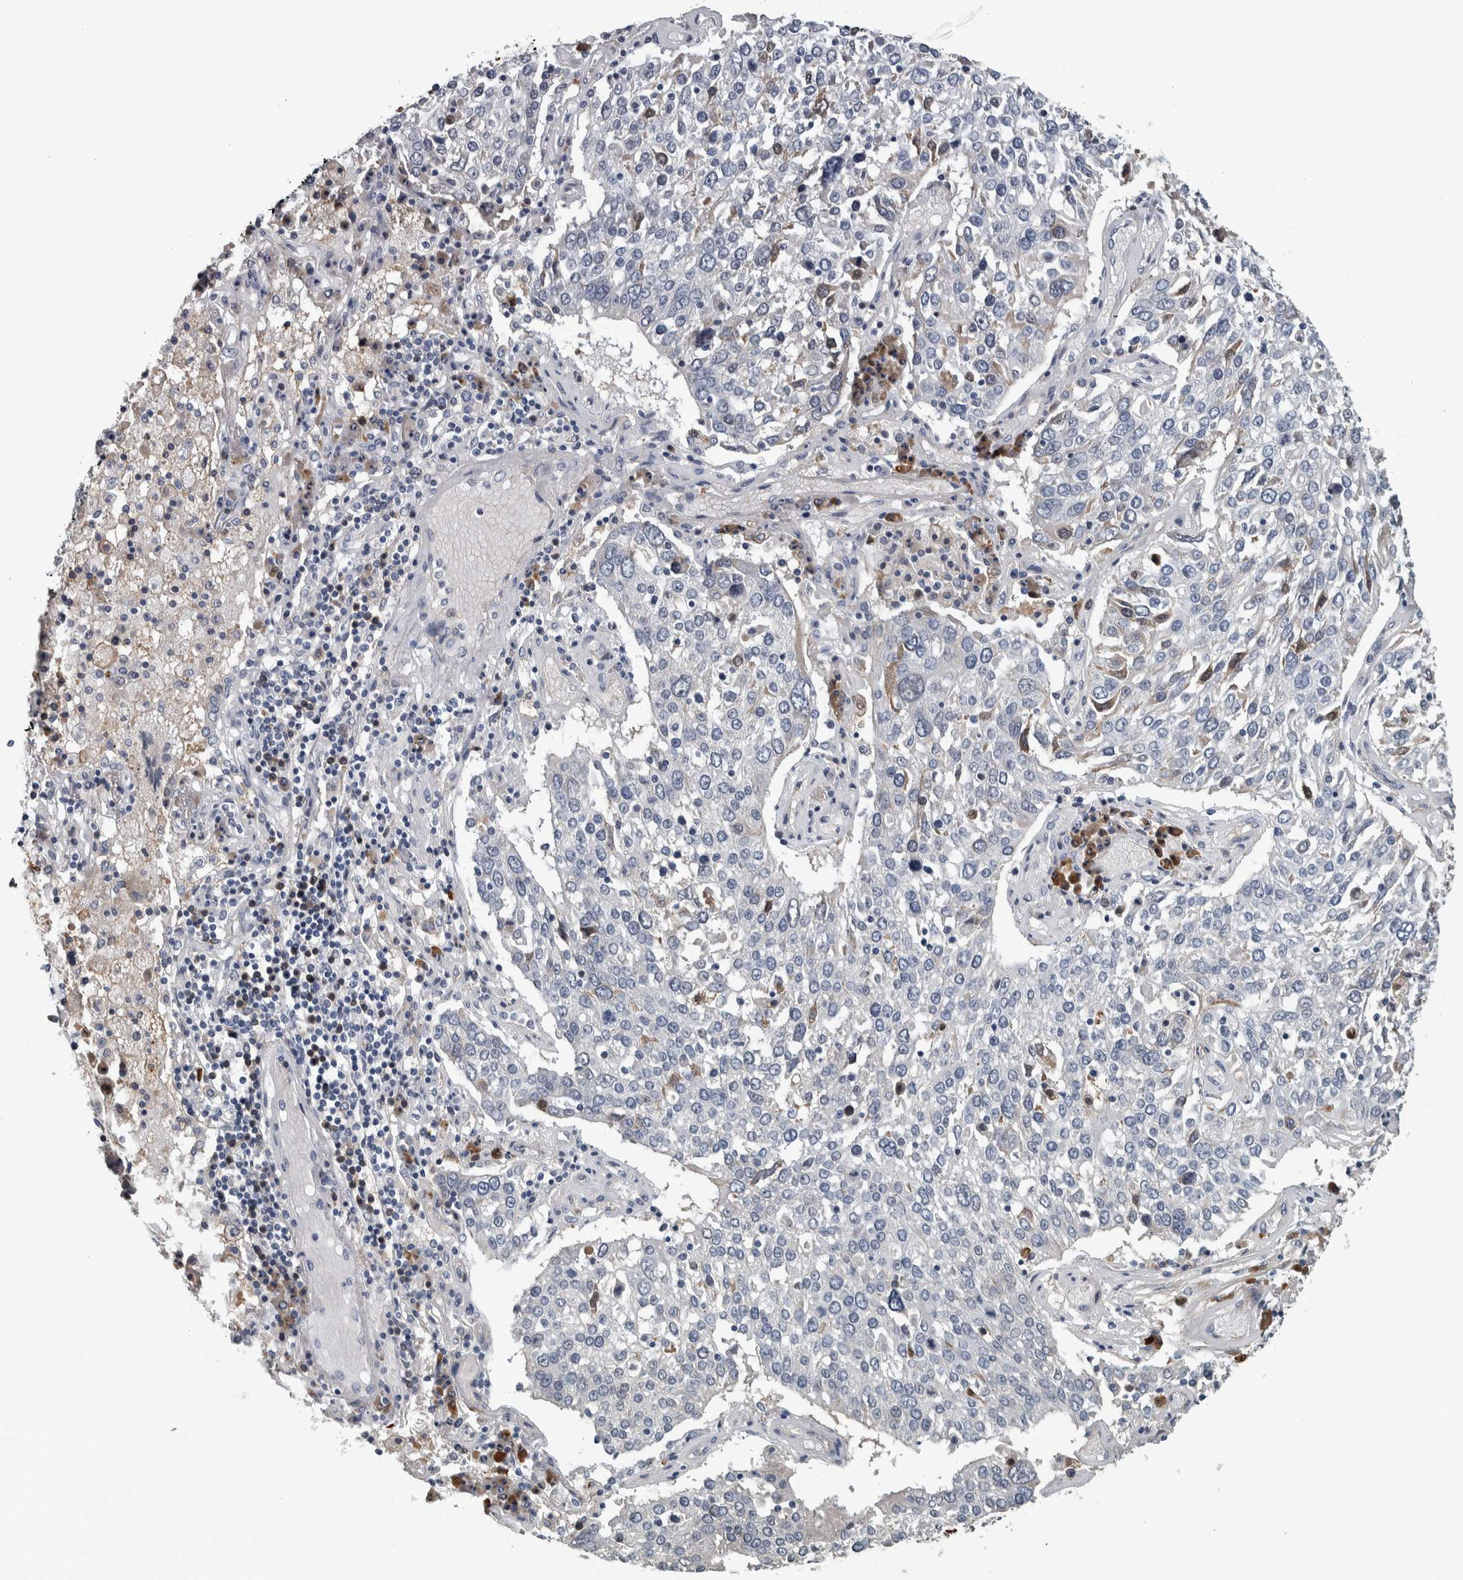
{"staining": {"intensity": "negative", "quantity": "none", "location": "none"}, "tissue": "lung cancer", "cell_type": "Tumor cells", "image_type": "cancer", "snomed": [{"axis": "morphology", "description": "Squamous cell carcinoma, NOS"}, {"axis": "topography", "description": "Lung"}], "caption": "A histopathology image of human lung cancer is negative for staining in tumor cells.", "gene": "CAVIN4", "patient": {"sex": "male", "age": 65}}